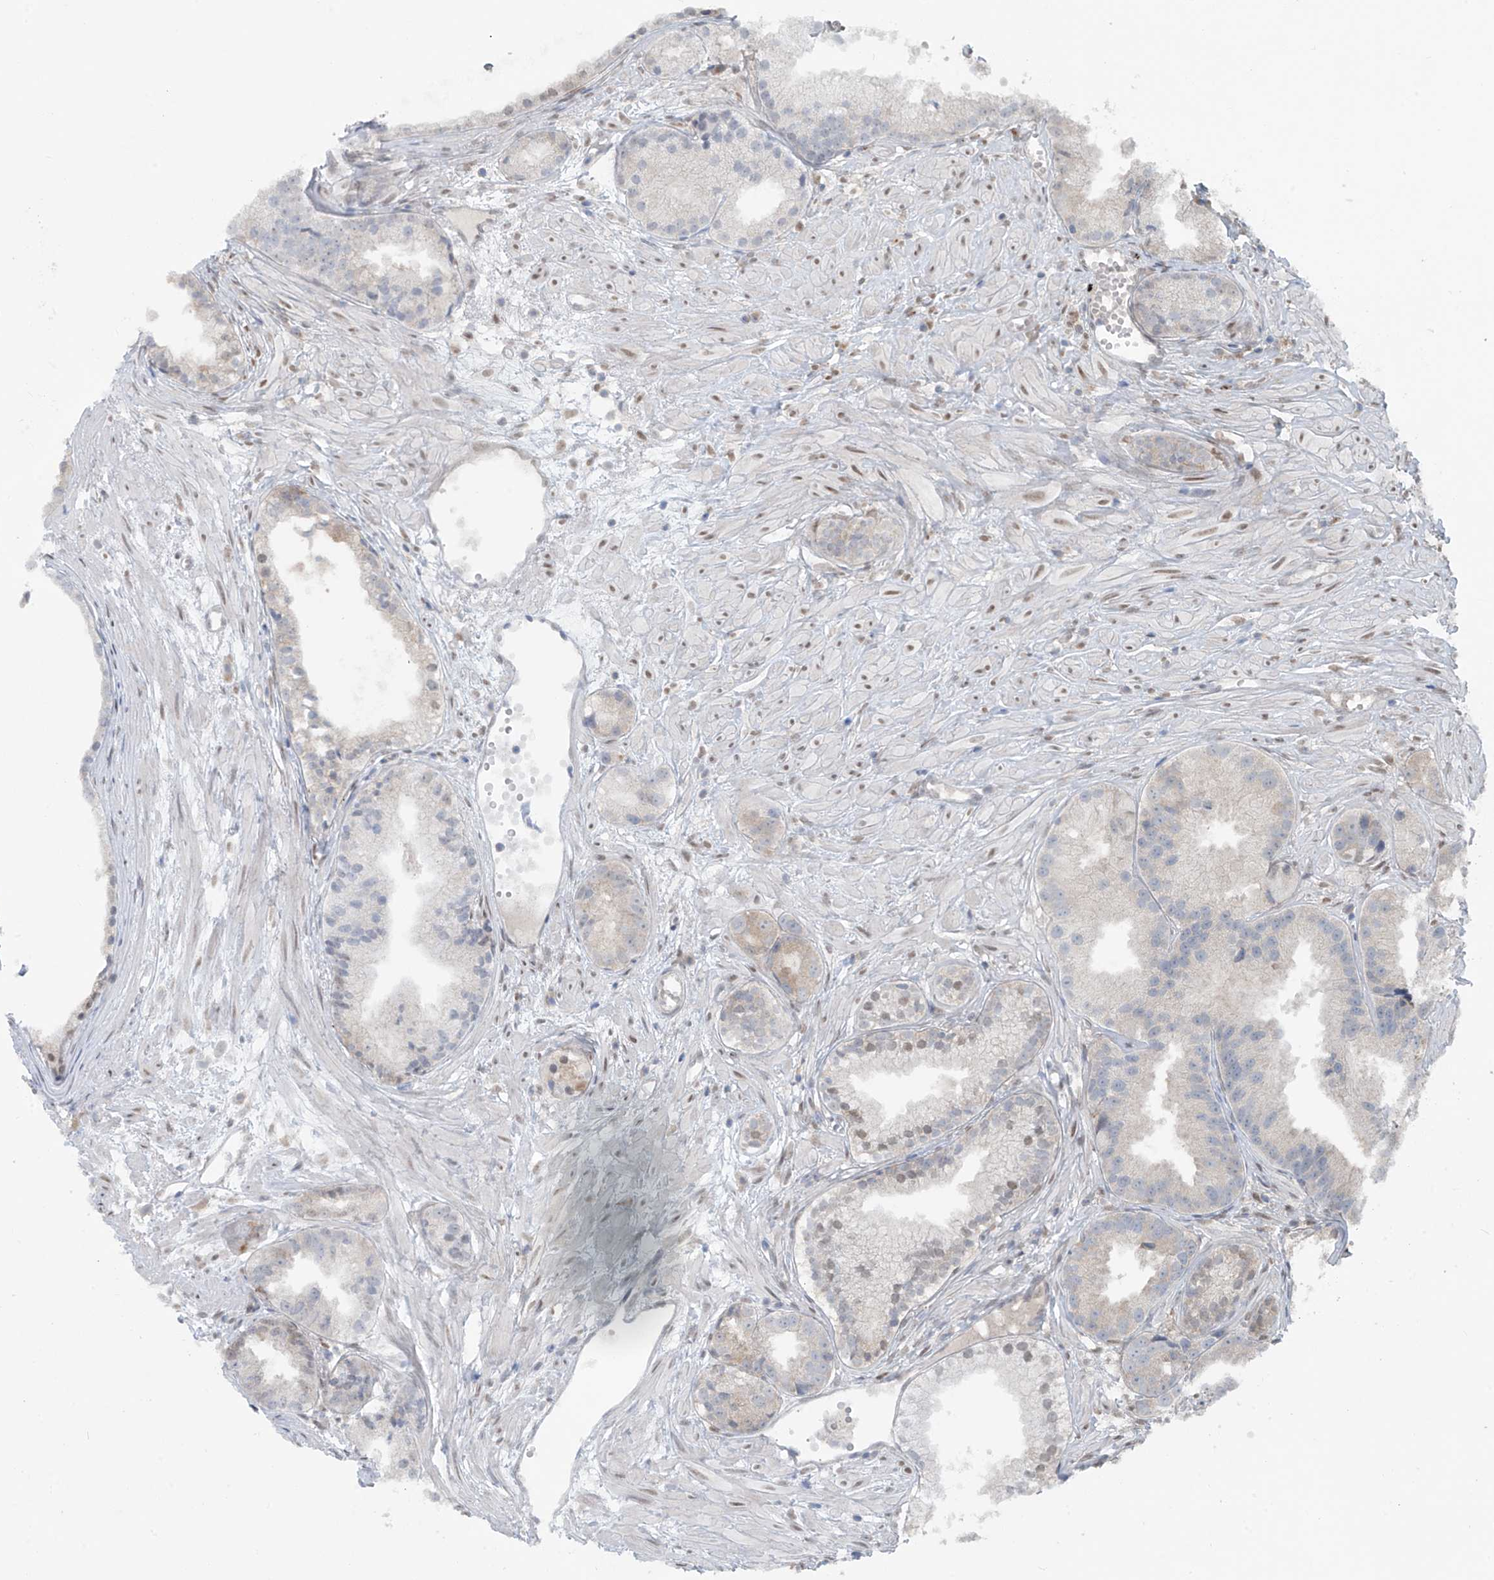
{"staining": {"intensity": "weak", "quantity": "<25%", "location": "nuclear"}, "tissue": "prostate cancer", "cell_type": "Tumor cells", "image_type": "cancer", "snomed": [{"axis": "morphology", "description": "Adenocarcinoma, Medium grade"}, {"axis": "topography", "description": "Prostate"}], "caption": "Prostate cancer (adenocarcinoma (medium-grade)) stained for a protein using IHC exhibits no positivity tumor cells.", "gene": "PPAT", "patient": {"sex": "male", "age": 88}}